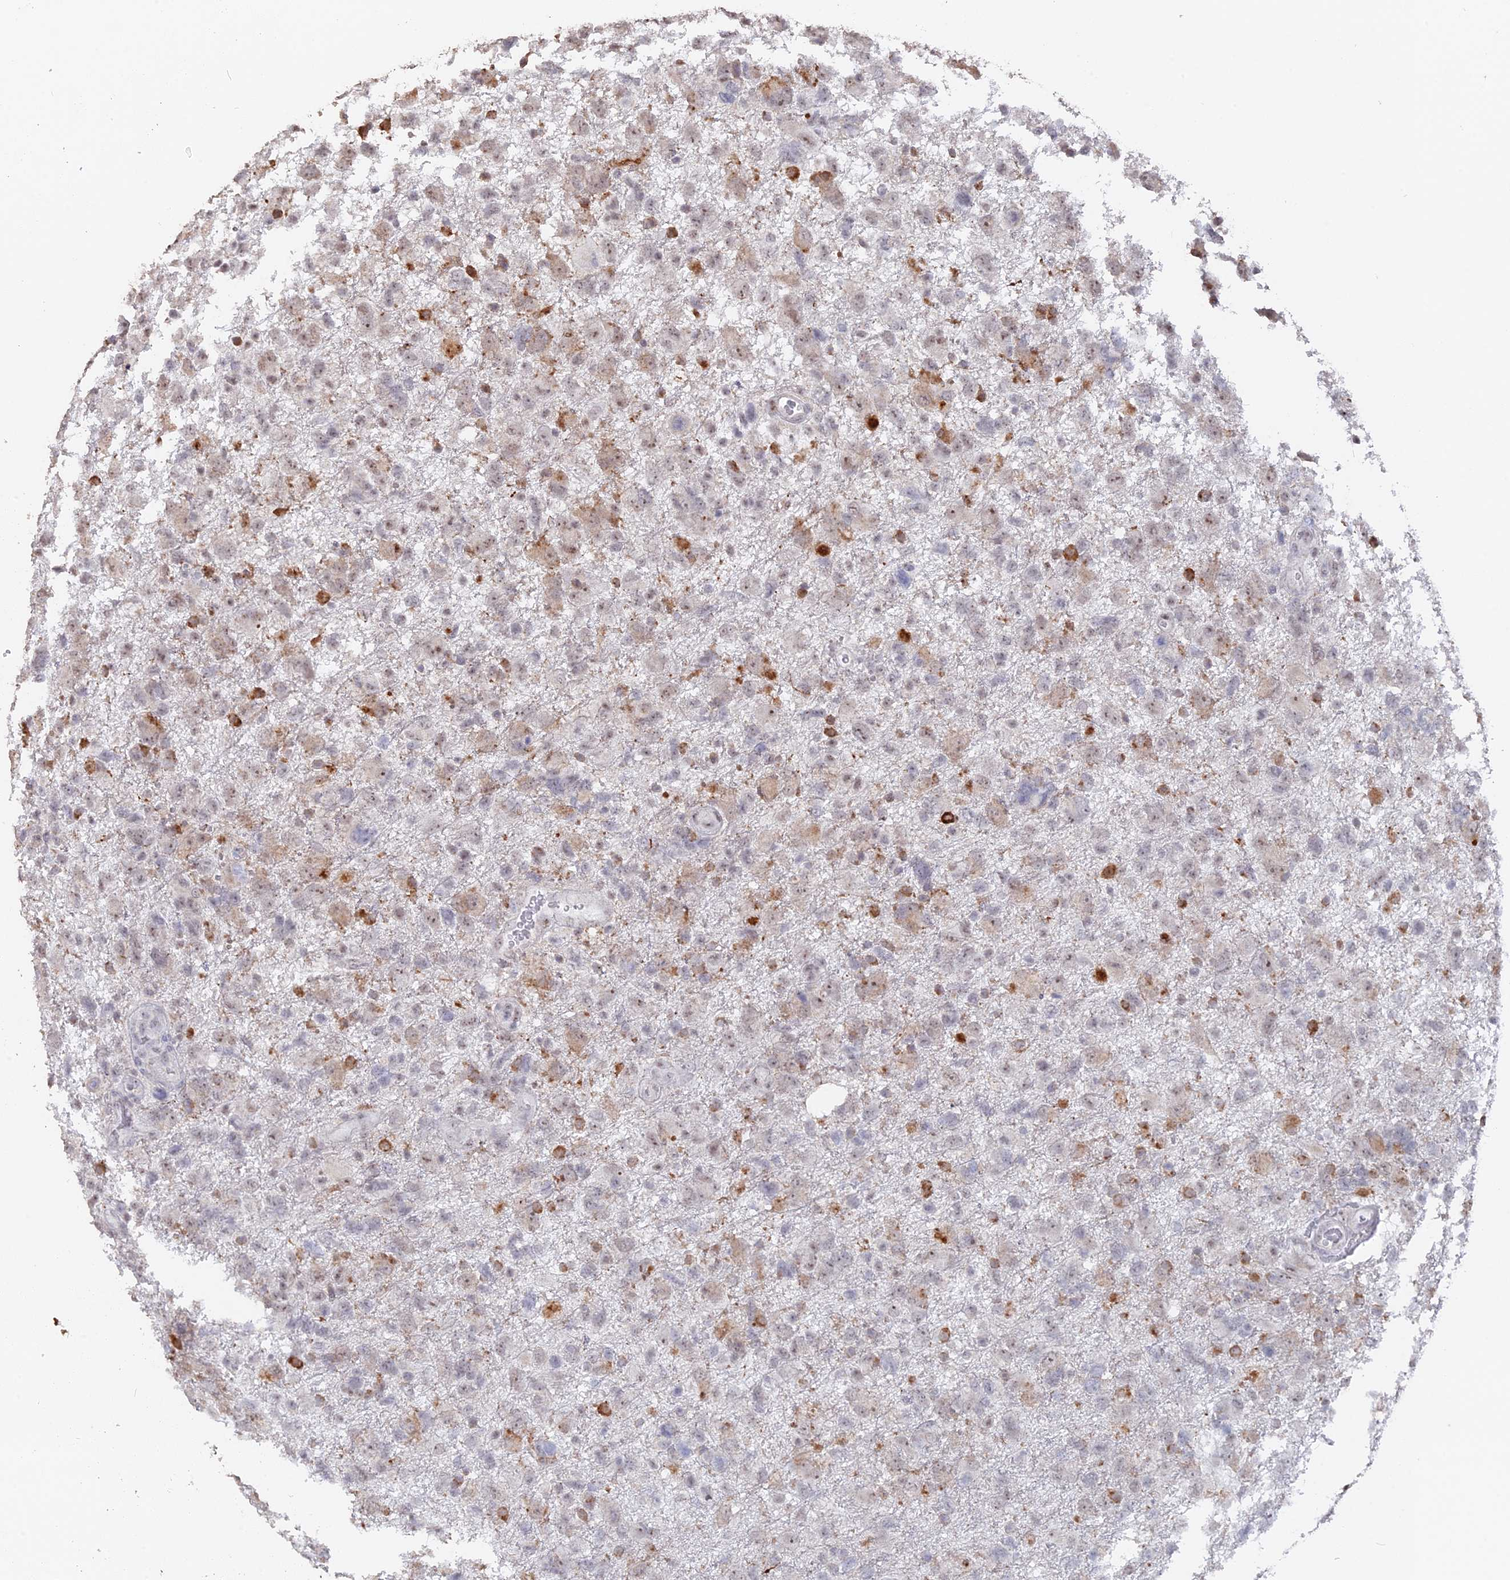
{"staining": {"intensity": "weak", "quantity": "25%-75%", "location": "cytoplasmic/membranous"}, "tissue": "glioma", "cell_type": "Tumor cells", "image_type": "cancer", "snomed": [{"axis": "morphology", "description": "Glioma, malignant, High grade"}, {"axis": "topography", "description": "Brain"}], "caption": "This is a micrograph of immunohistochemistry (IHC) staining of glioma, which shows weak positivity in the cytoplasmic/membranous of tumor cells.", "gene": "SEMG2", "patient": {"sex": "male", "age": 61}}